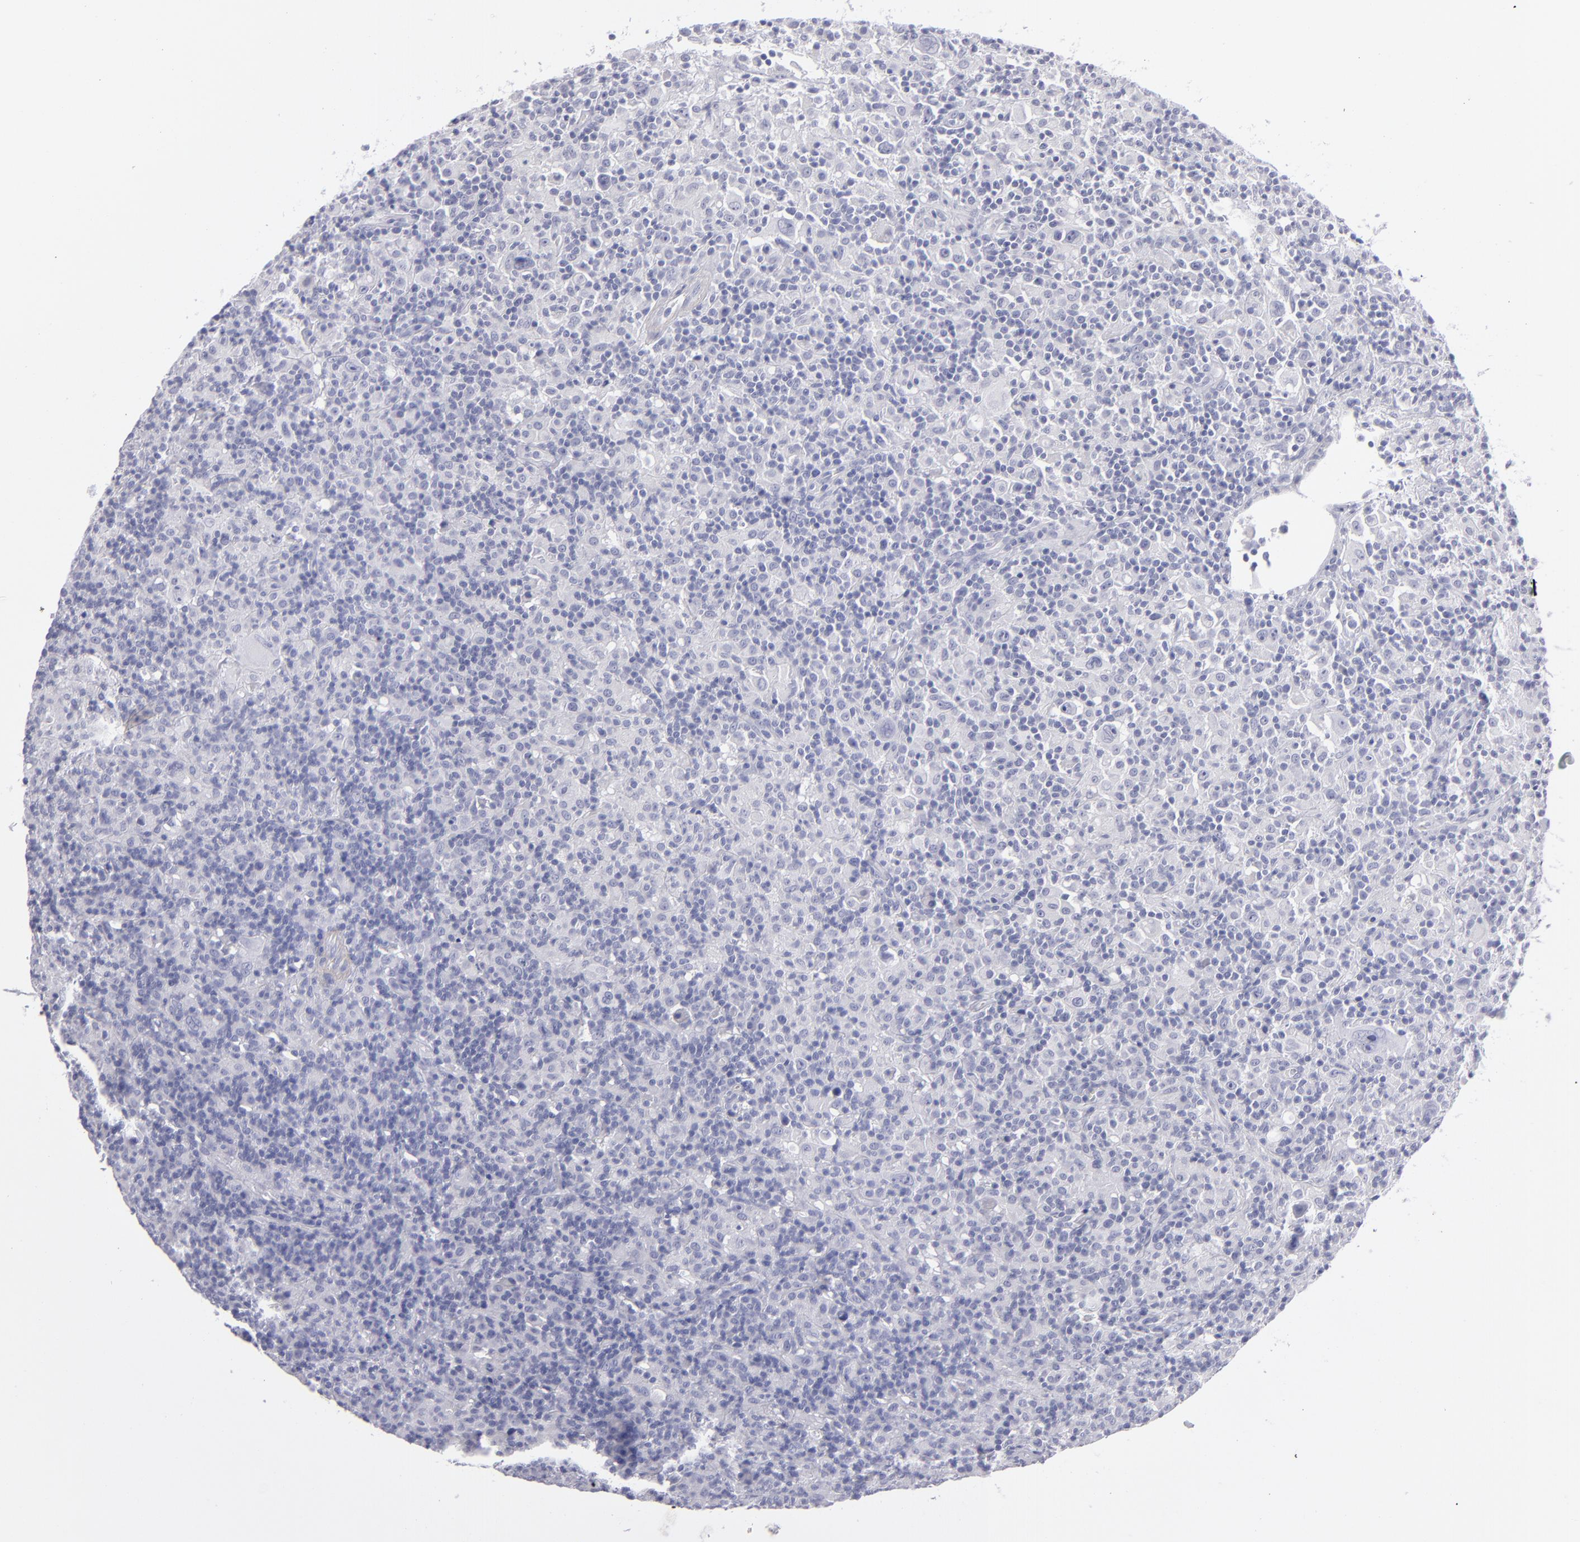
{"staining": {"intensity": "negative", "quantity": "none", "location": "none"}, "tissue": "lymphoma", "cell_type": "Tumor cells", "image_type": "cancer", "snomed": [{"axis": "morphology", "description": "Hodgkin's disease, NOS"}, {"axis": "topography", "description": "Lymph node"}], "caption": "The immunohistochemistry (IHC) histopathology image has no significant positivity in tumor cells of lymphoma tissue.", "gene": "MYH11", "patient": {"sex": "male", "age": 46}}